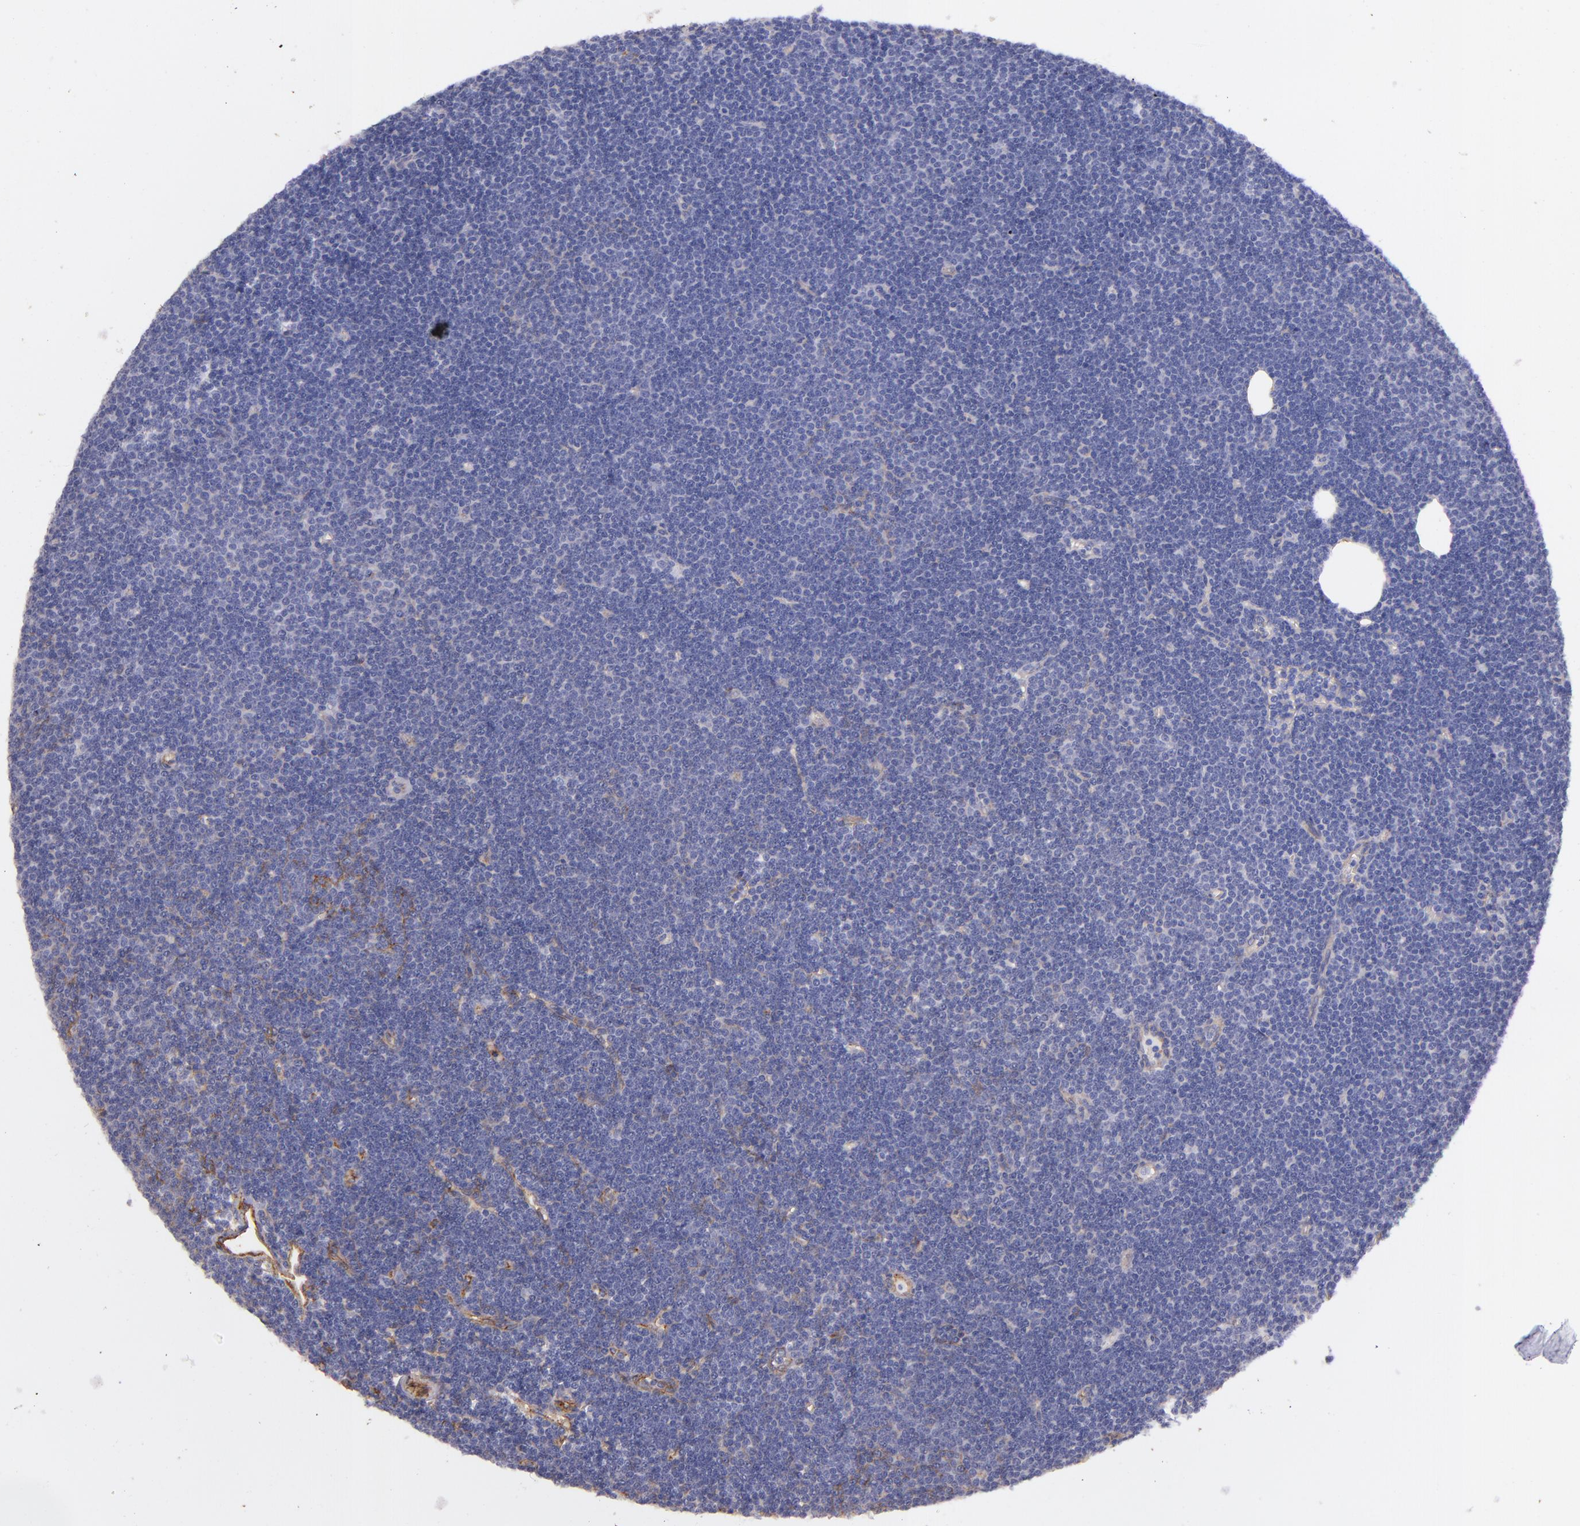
{"staining": {"intensity": "negative", "quantity": "none", "location": "none"}, "tissue": "lymphoma", "cell_type": "Tumor cells", "image_type": "cancer", "snomed": [{"axis": "morphology", "description": "Malignant lymphoma, non-Hodgkin's type, Low grade"}, {"axis": "topography", "description": "Lymph node"}], "caption": "Immunohistochemistry of lymphoma demonstrates no positivity in tumor cells. (Brightfield microscopy of DAB IHC at high magnification).", "gene": "CD151", "patient": {"sex": "female", "age": 73}}